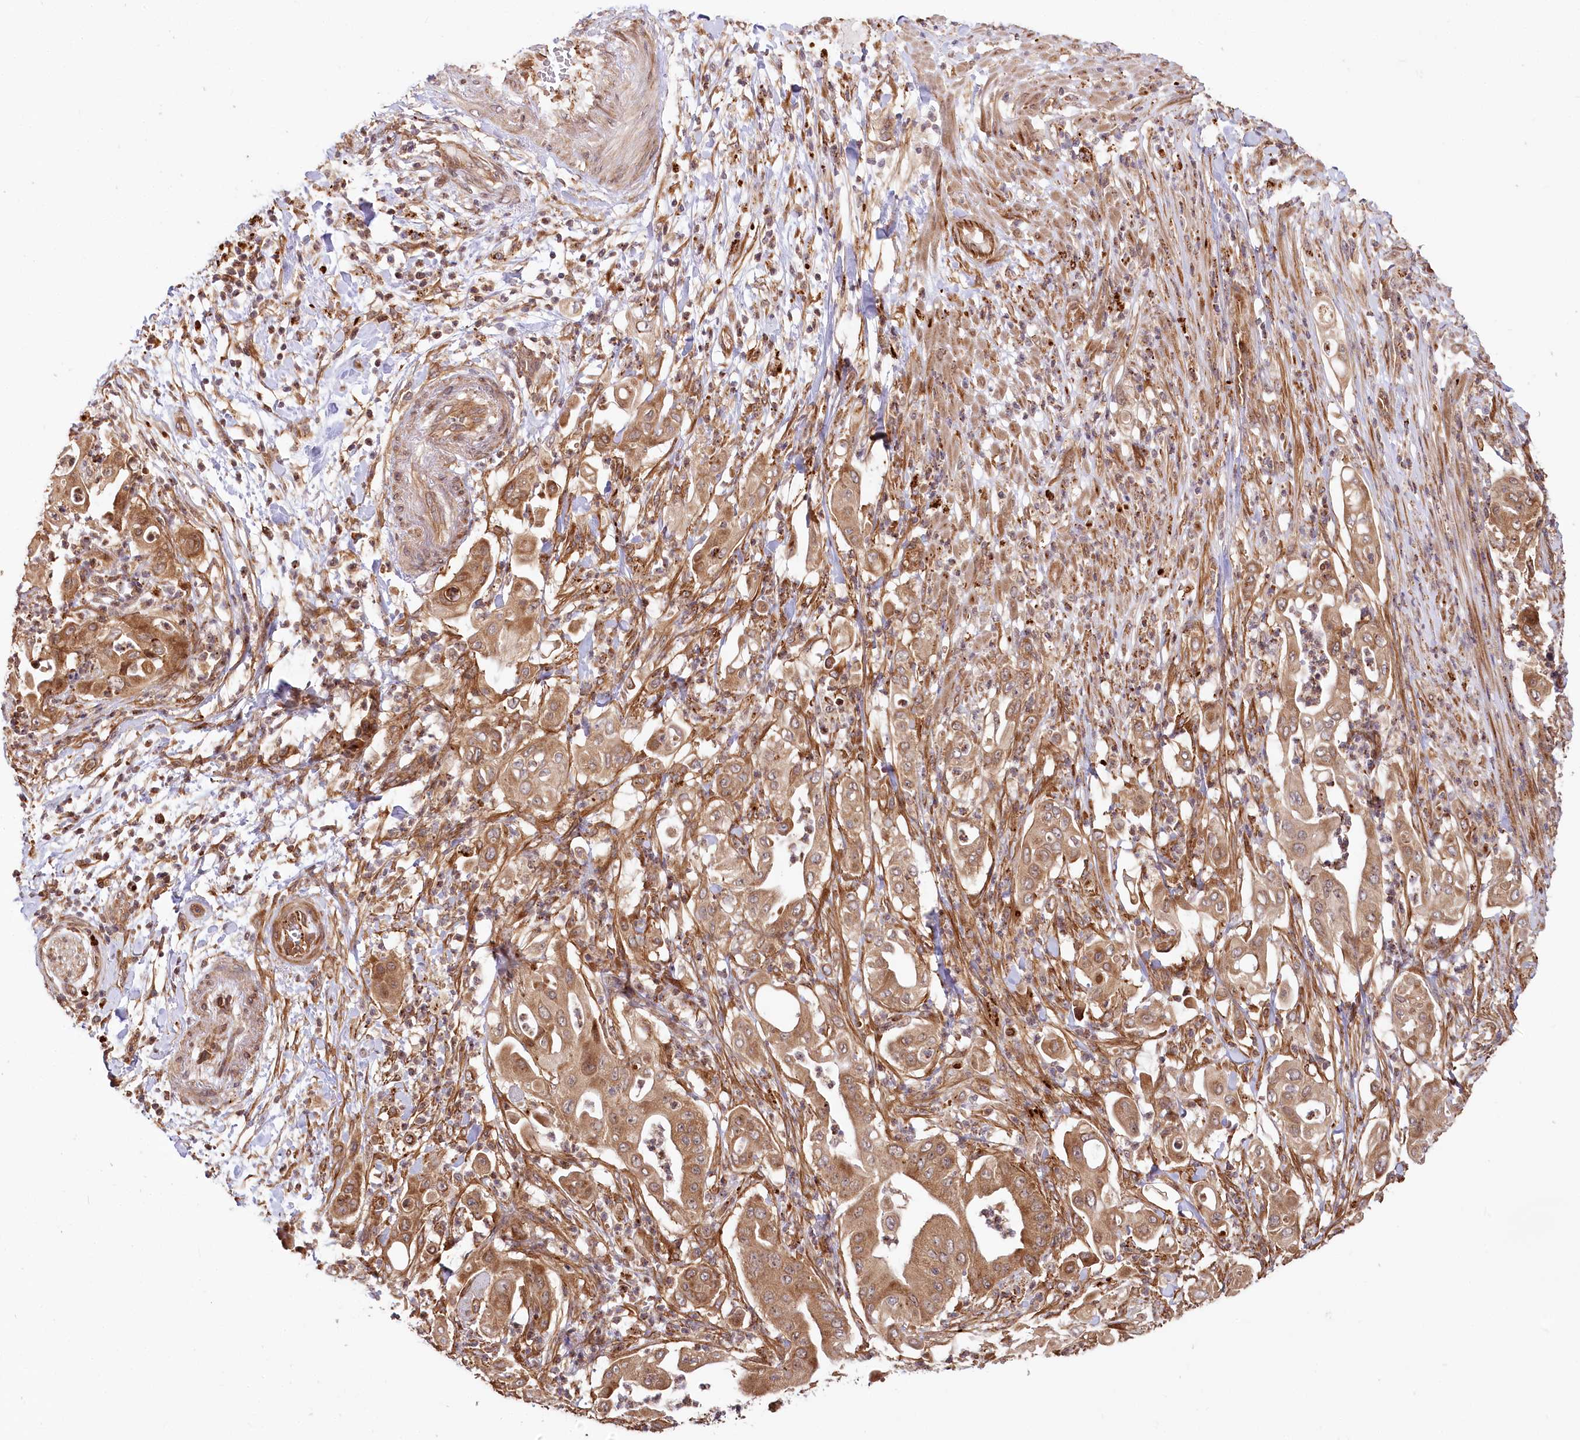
{"staining": {"intensity": "moderate", "quantity": ">75%", "location": "cytoplasmic/membranous"}, "tissue": "pancreatic cancer", "cell_type": "Tumor cells", "image_type": "cancer", "snomed": [{"axis": "morphology", "description": "Adenocarcinoma, NOS"}, {"axis": "topography", "description": "Pancreas"}], "caption": "DAB (3,3'-diaminobenzidine) immunohistochemical staining of pancreatic adenocarcinoma displays moderate cytoplasmic/membranous protein staining in about >75% of tumor cells.", "gene": "CEP70", "patient": {"sex": "female", "age": 77}}